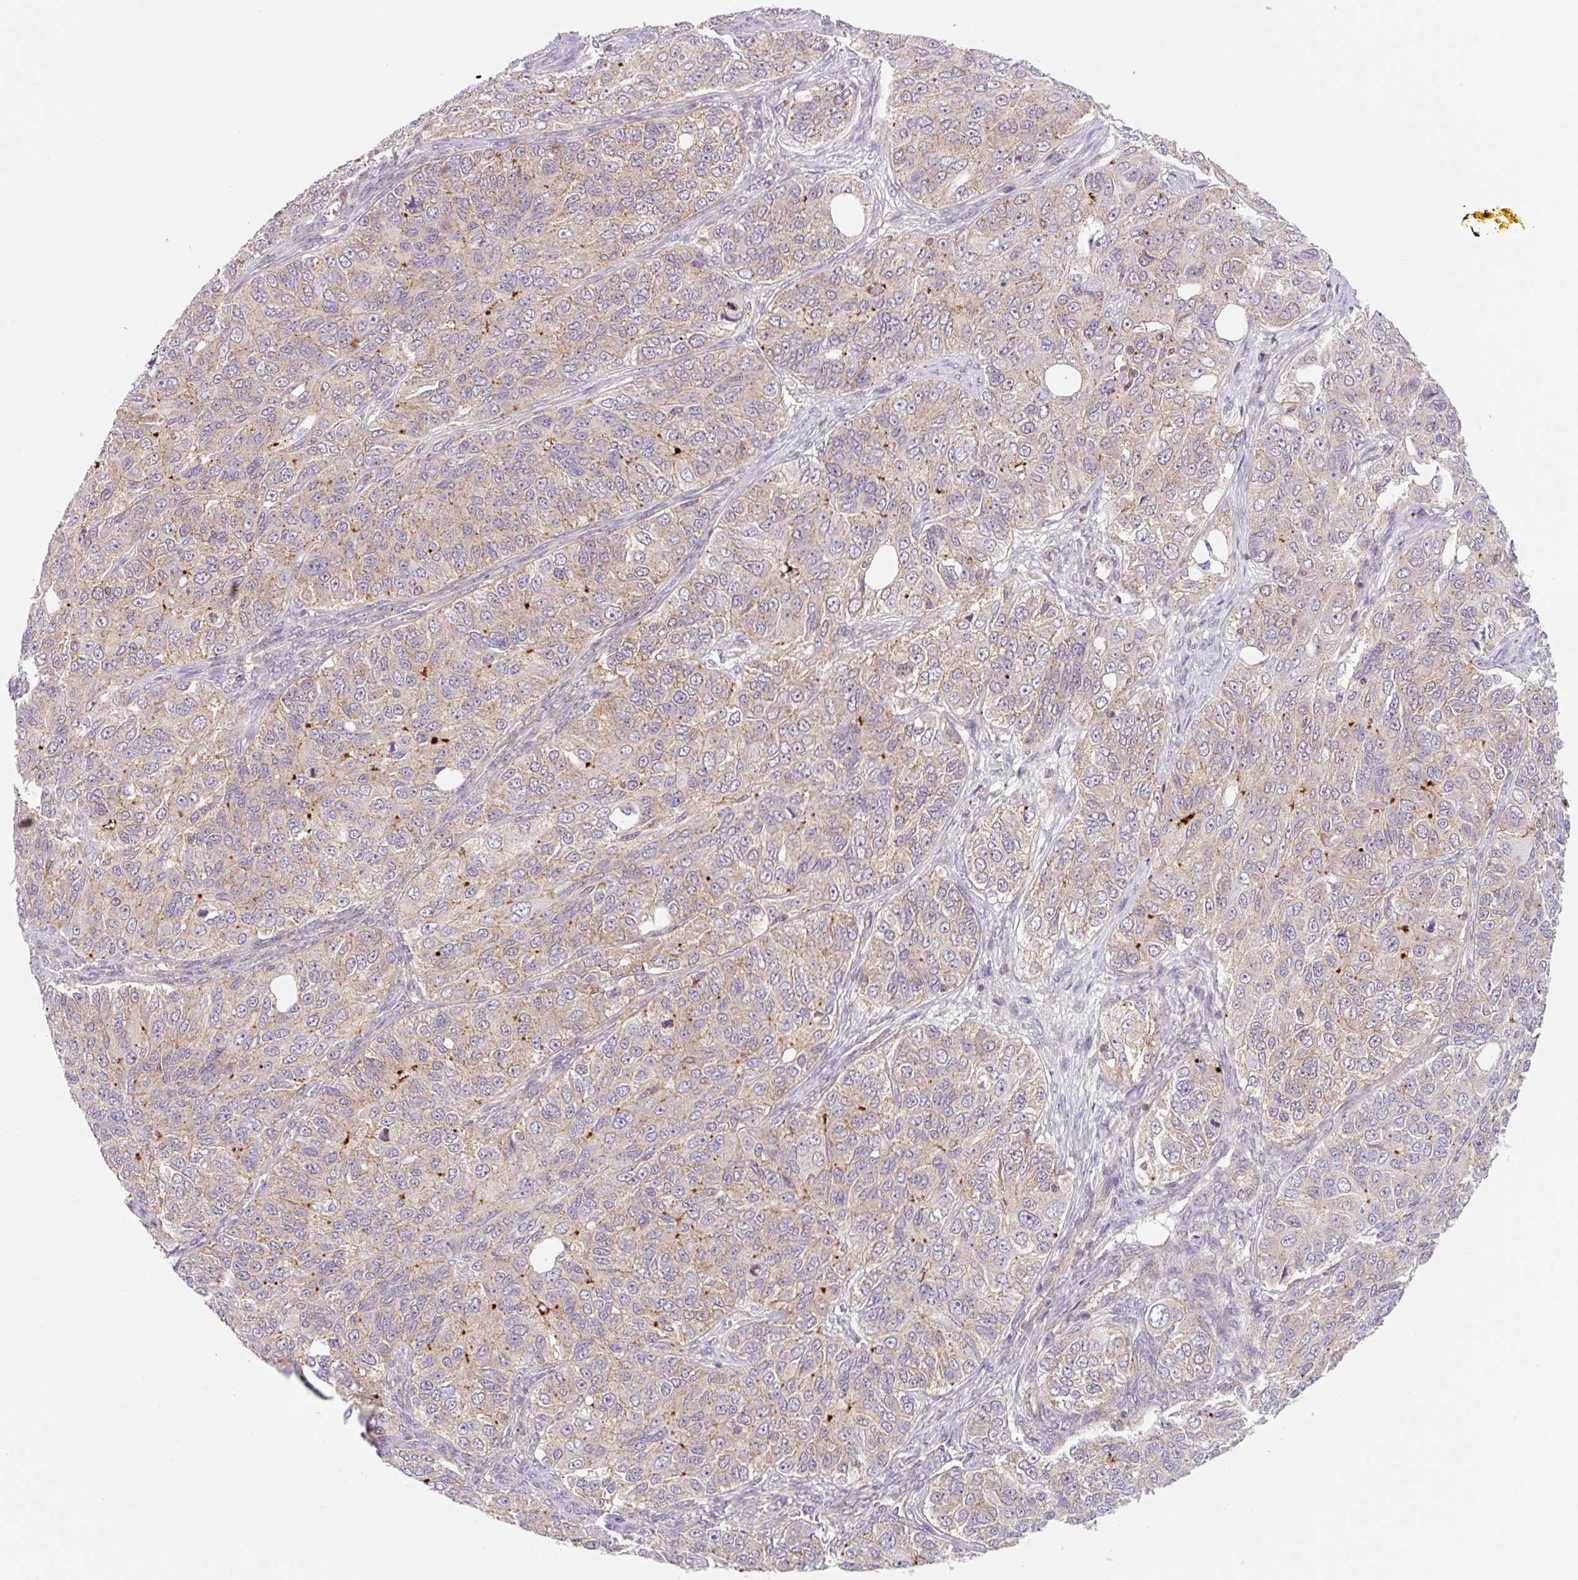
{"staining": {"intensity": "moderate", "quantity": "<25%", "location": "cytoplasmic/membranous"}, "tissue": "ovarian cancer", "cell_type": "Tumor cells", "image_type": "cancer", "snomed": [{"axis": "morphology", "description": "Carcinoma, endometroid"}, {"axis": "topography", "description": "Ovary"}], "caption": "Ovarian cancer (endometroid carcinoma) stained with DAB IHC shows low levels of moderate cytoplasmic/membranous staining in approximately <25% of tumor cells.", "gene": "VPS4A", "patient": {"sex": "female", "age": 51}}